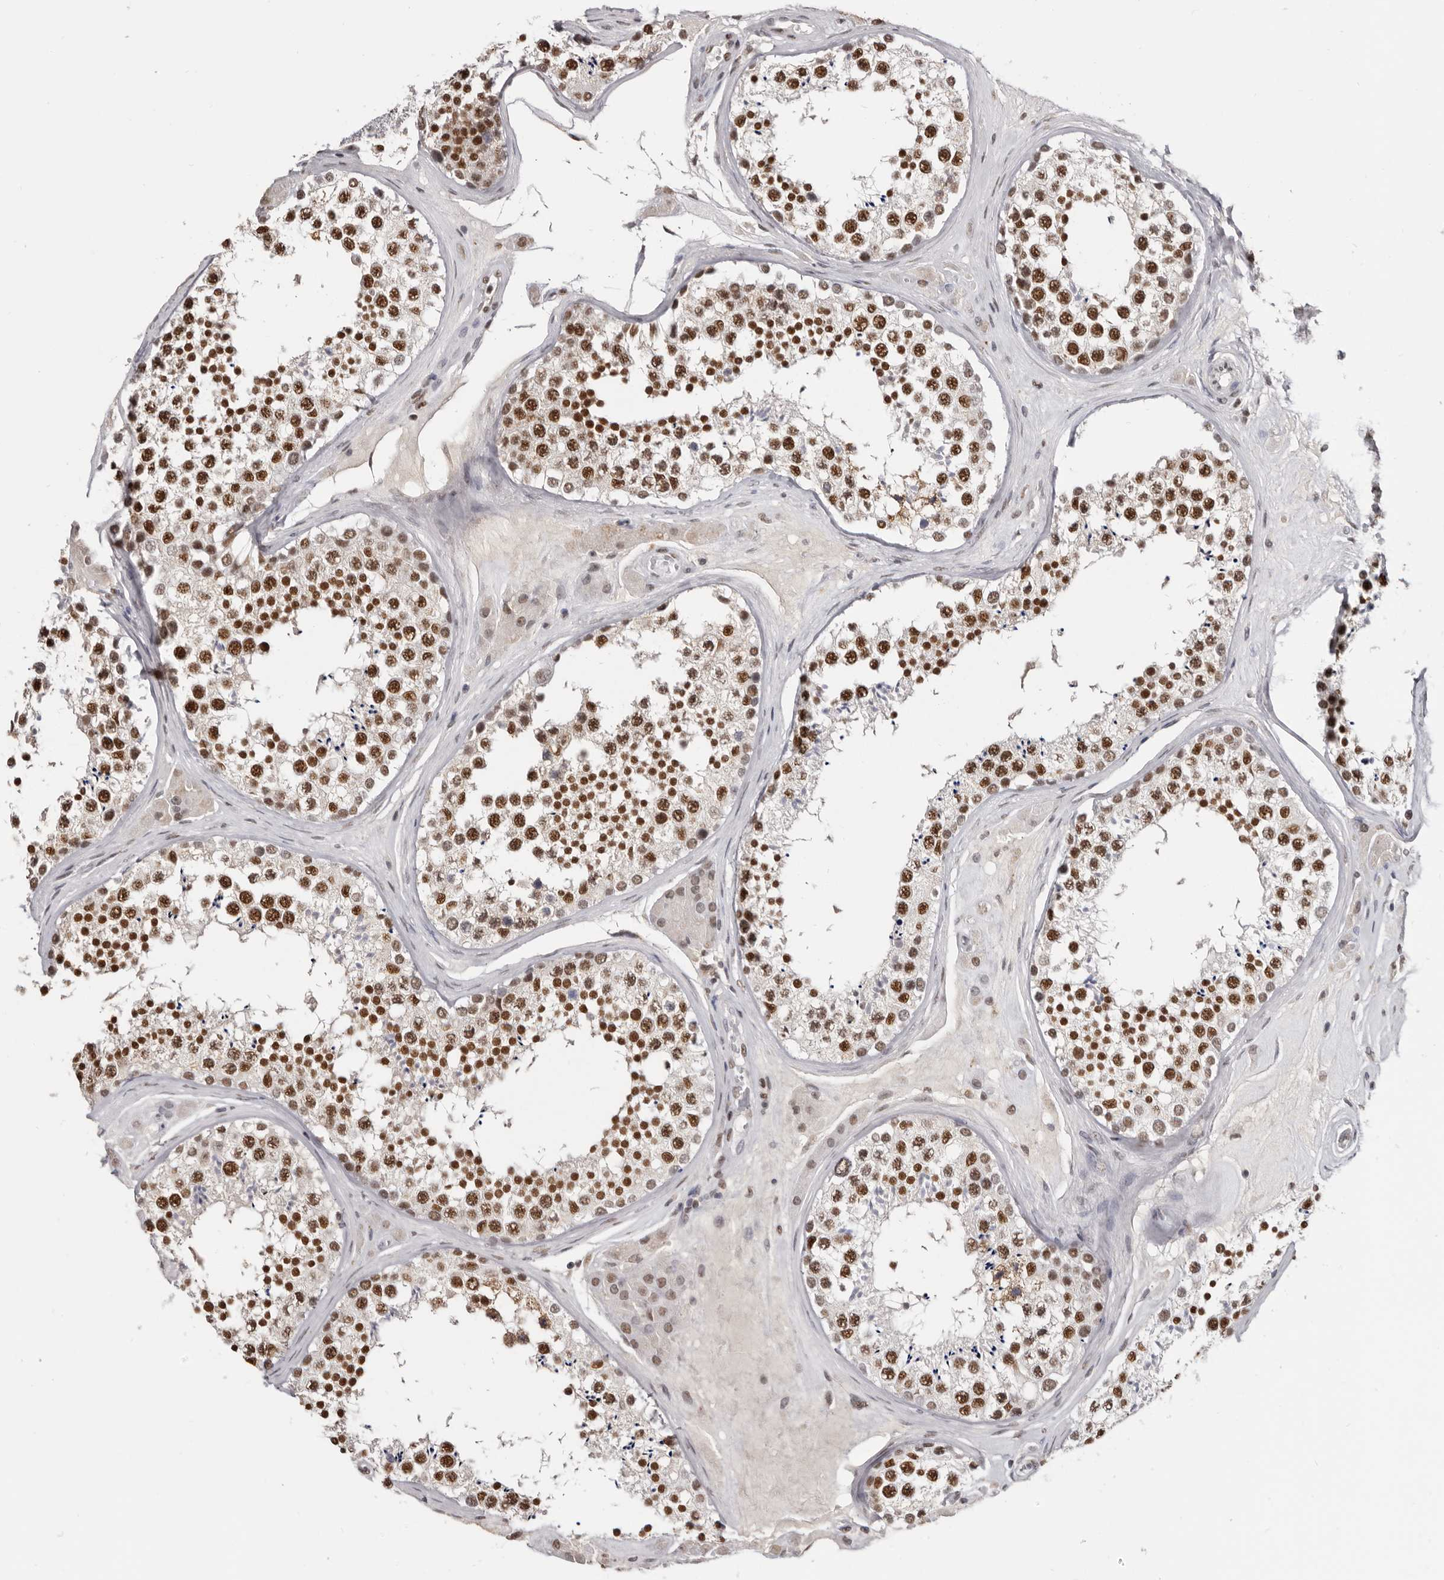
{"staining": {"intensity": "strong", "quantity": ">75%", "location": "nuclear"}, "tissue": "testis", "cell_type": "Cells in seminiferous ducts", "image_type": "normal", "snomed": [{"axis": "morphology", "description": "Normal tissue, NOS"}, {"axis": "topography", "description": "Testis"}], "caption": "Cells in seminiferous ducts show high levels of strong nuclear expression in about >75% of cells in benign human testis. The staining is performed using DAB brown chromogen to label protein expression. The nuclei are counter-stained blue using hematoxylin.", "gene": "SCAF4", "patient": {"sex": "male", "age": 46}}